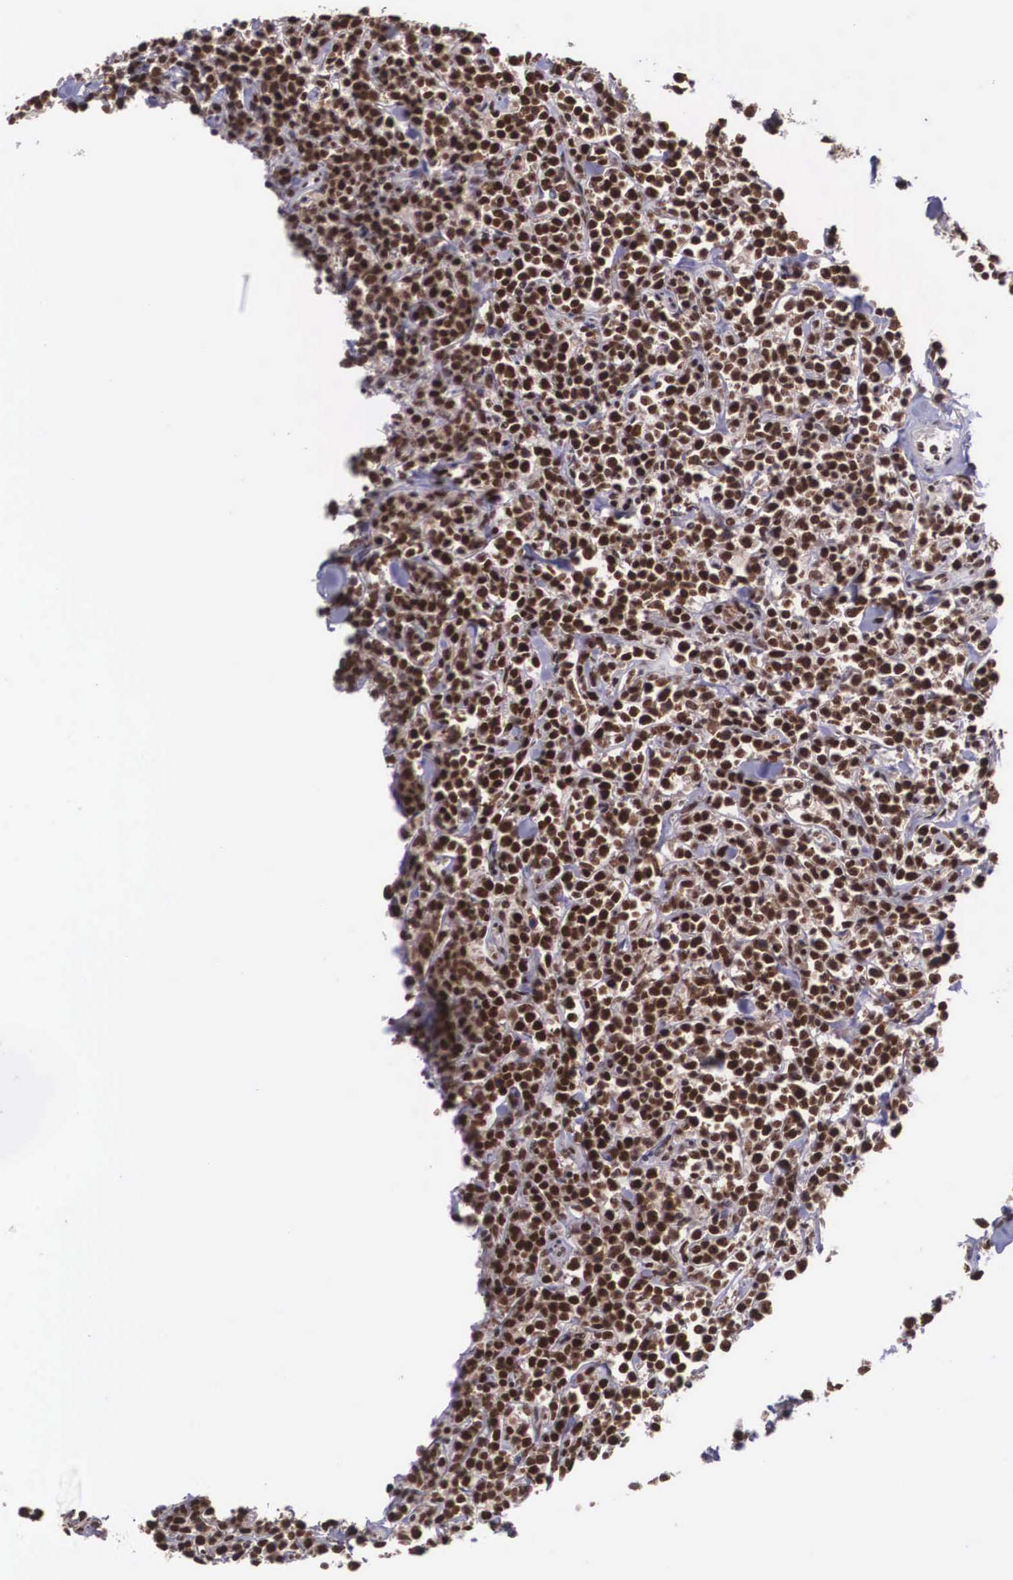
{"staining": {"intensity": "strong", "quantity": ">75%", "location": "nuclear"}, "tissue": "lymphoma", "cell_type": "Tumor cells", "image_type": "cancer", "snomed": [{"axis": "morphology", "description": "Malignant lymphoma, non-Hodgkin's type, High grade"}, {"axis": "topography", "description": "Small intestine"}, {"axis": "topography", "description": "Colon"}], "caption": "A high amount of strong nuclear staining is seen in approximately >75% of tumor cells in lymphoma tissue.", "gene": "POLR2F", "patient": {"sex": "male", "age": 8}}